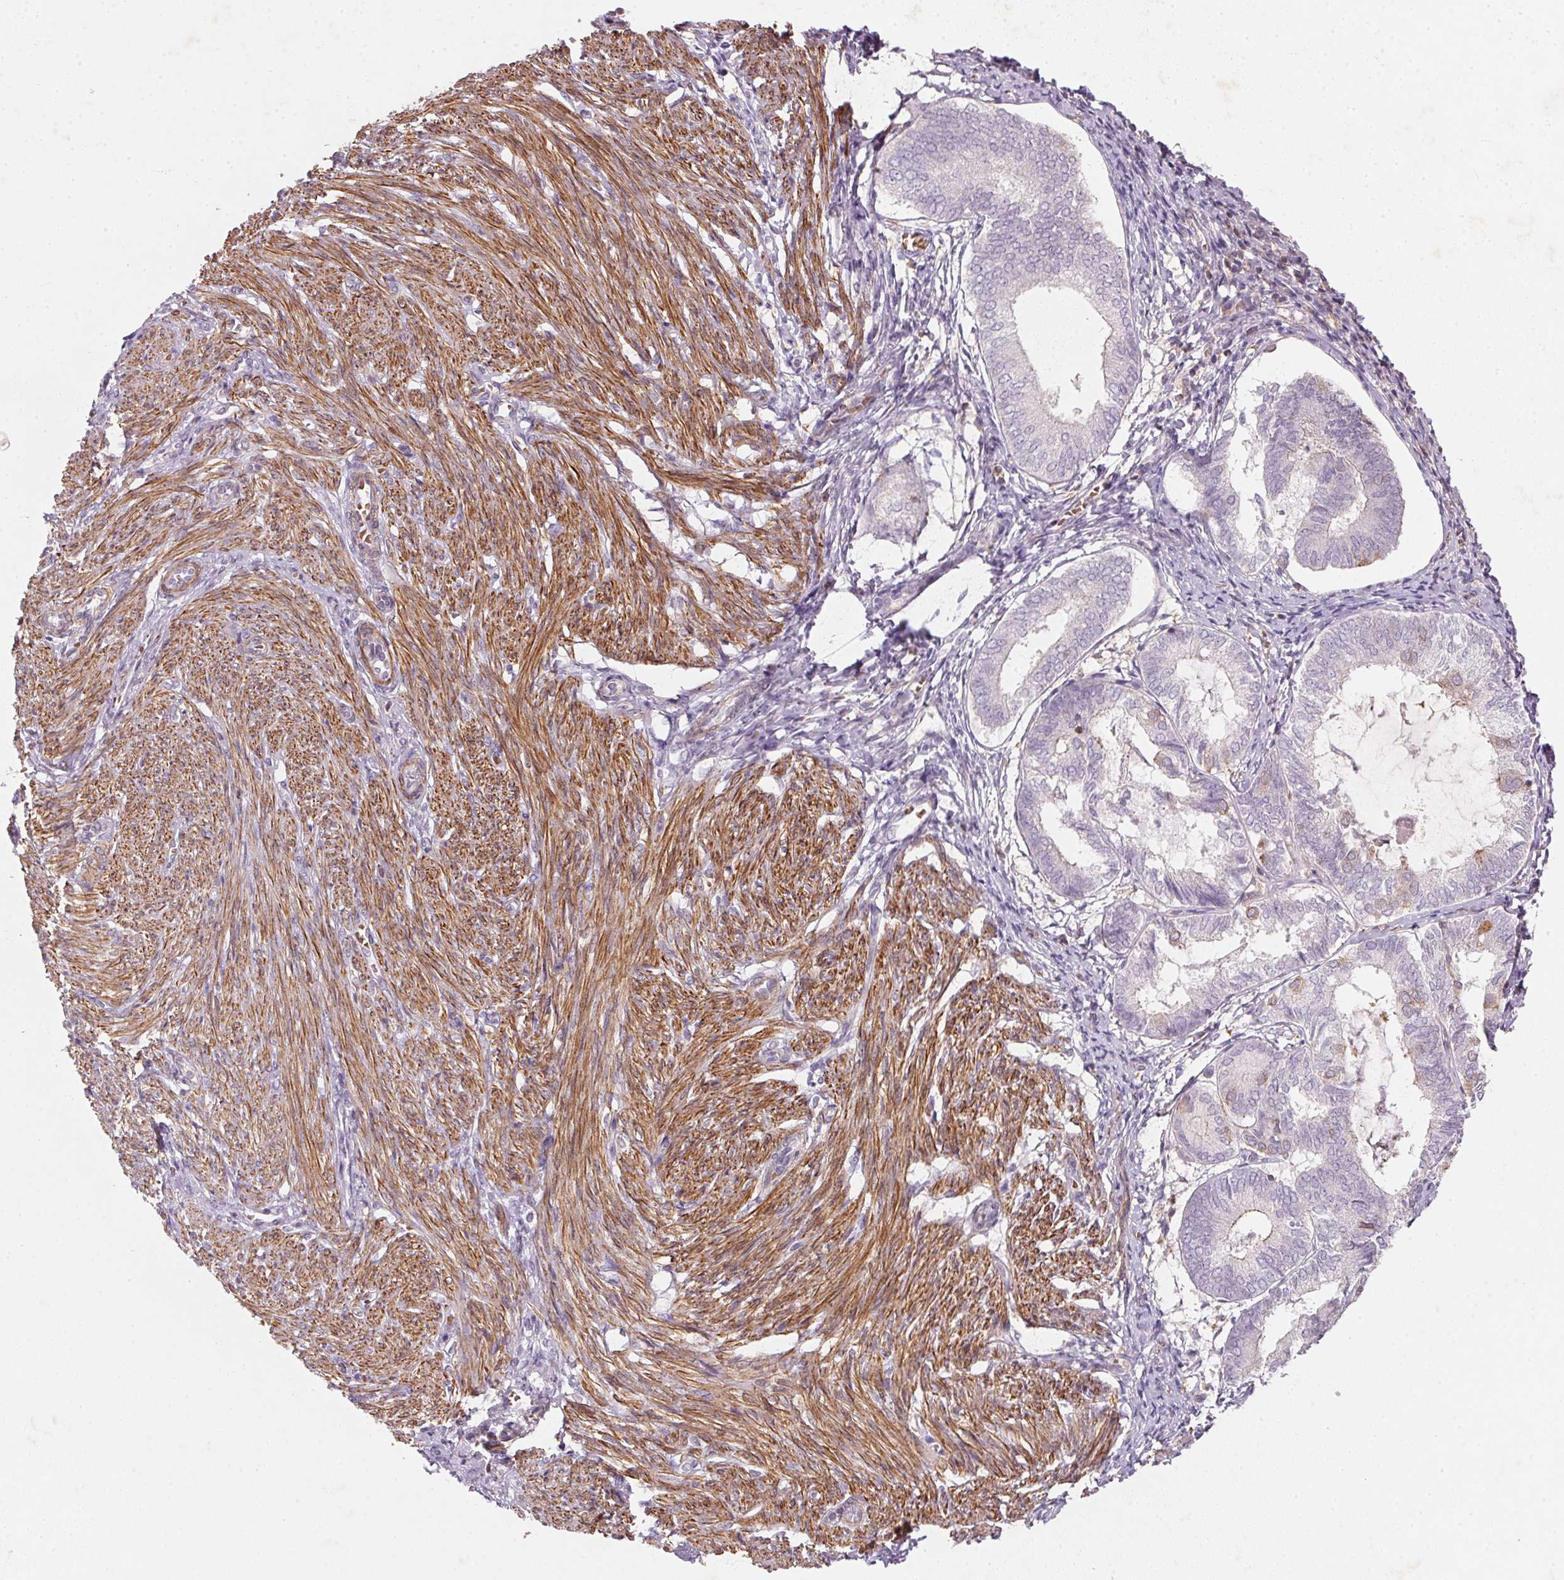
{"staining": {"intensity": "negative", "quantity": "none", "location": "none"}, "tissue": "endometrium", "cell_type": "Cells in endometrial stroma", "image_type": "normal", "snomed": [{"axis": "morphology", "description": "Normal tissue, NOS"}, {"axis": "topography", "description": "Endometrium"}], "caption": "DAB (3,3'-diaminobenzidine) immunohistochemical staining of benign human endometrium exhibits no significant positivity in cells in endometrial stroma.", "gene": "KCNK15", "patient": {"sex": "female", "age": 50}}